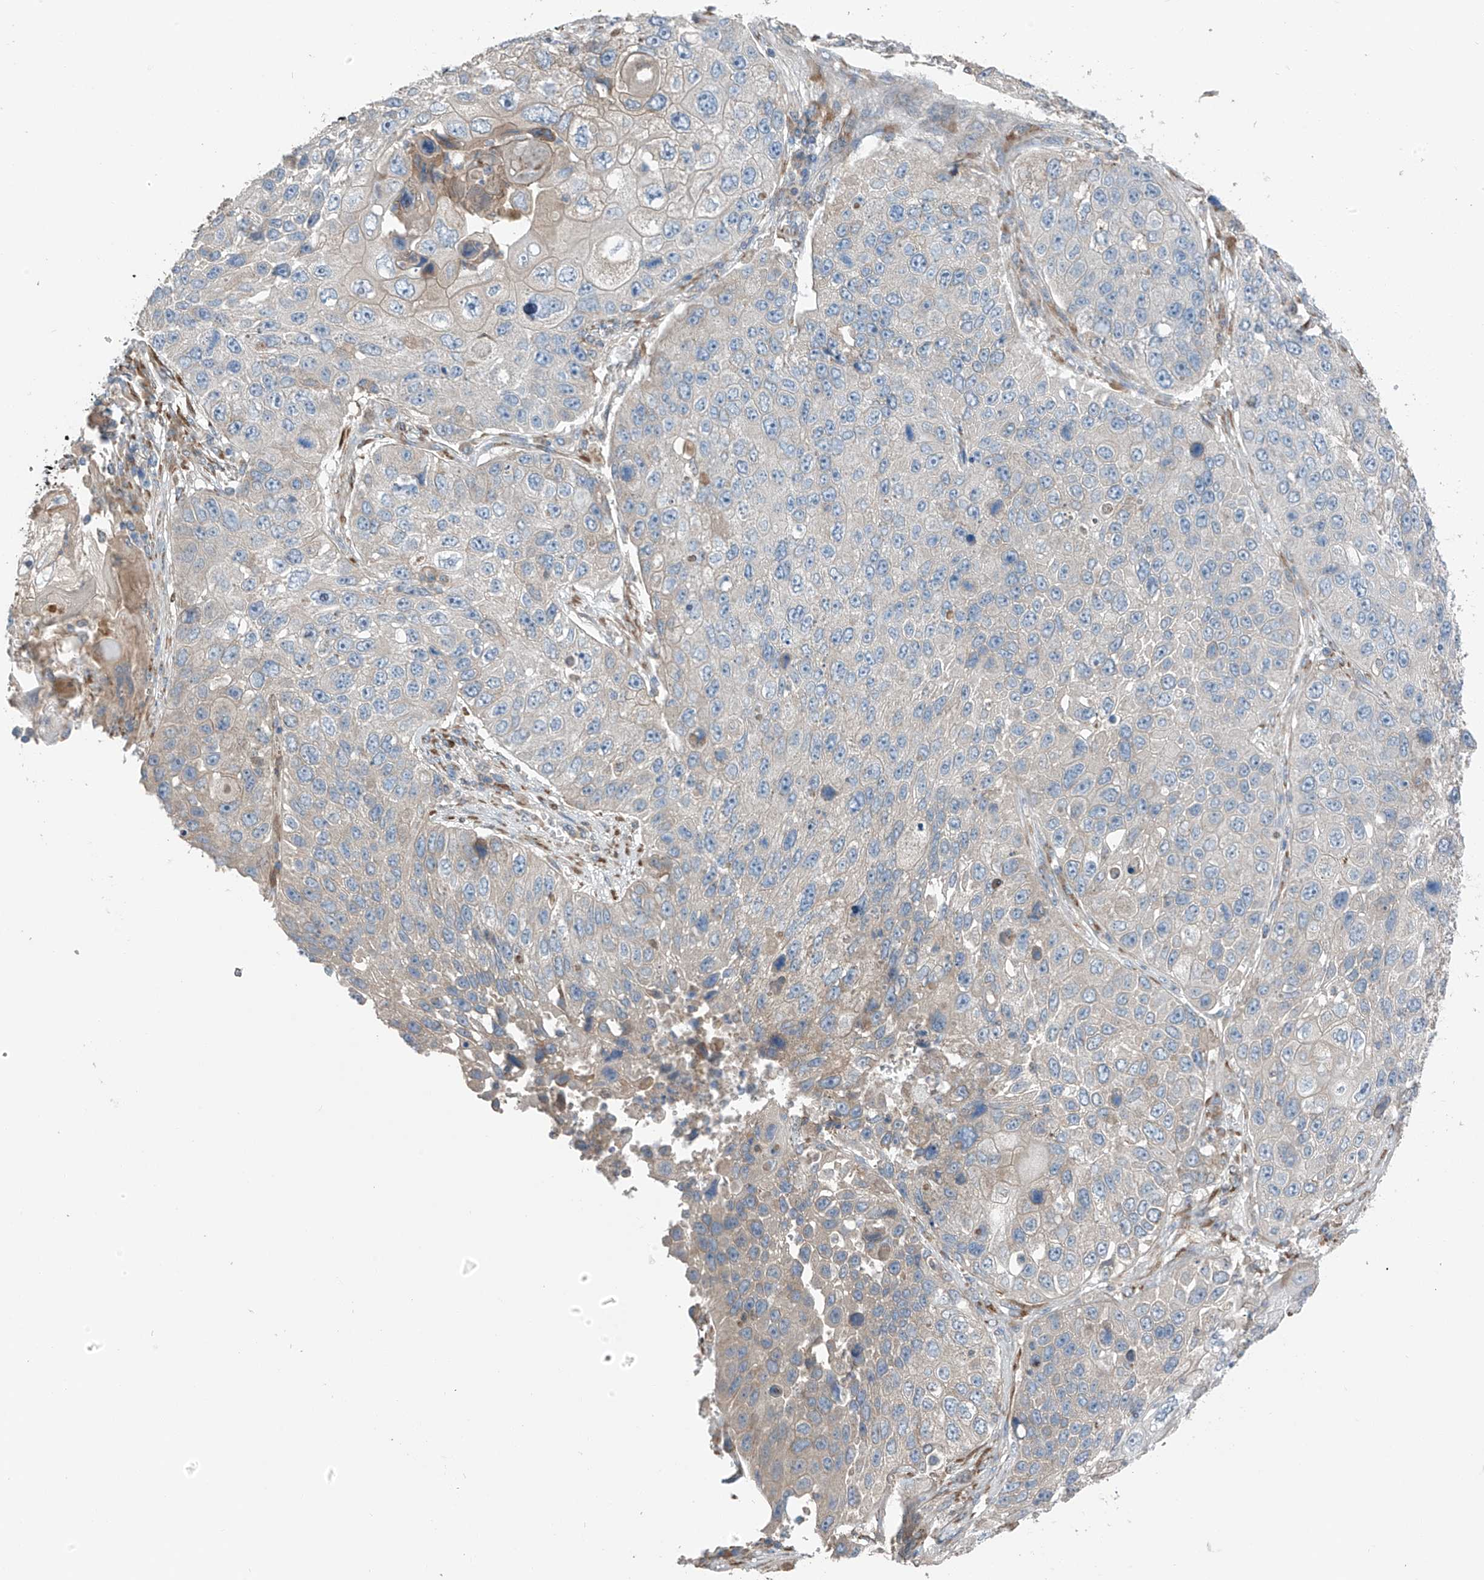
{"staining": {"intensity": "negative", "quantity": "none", "location": "none"}, "tissue": "lung cancer", "cell_type": "Tumor cells", "image_type": "cancer", "snomed": [{"axis": "morphology", "description": "Squamous cell carcinoma, NOS"}, {"axis": "topography", "description": "Lung"}], "caption": "There is no significant positivity in tumor cells of squamous cell carcinoma (lung).", "gene": "GALNTL6", "patient": {"sex": "male", "age": 61}}